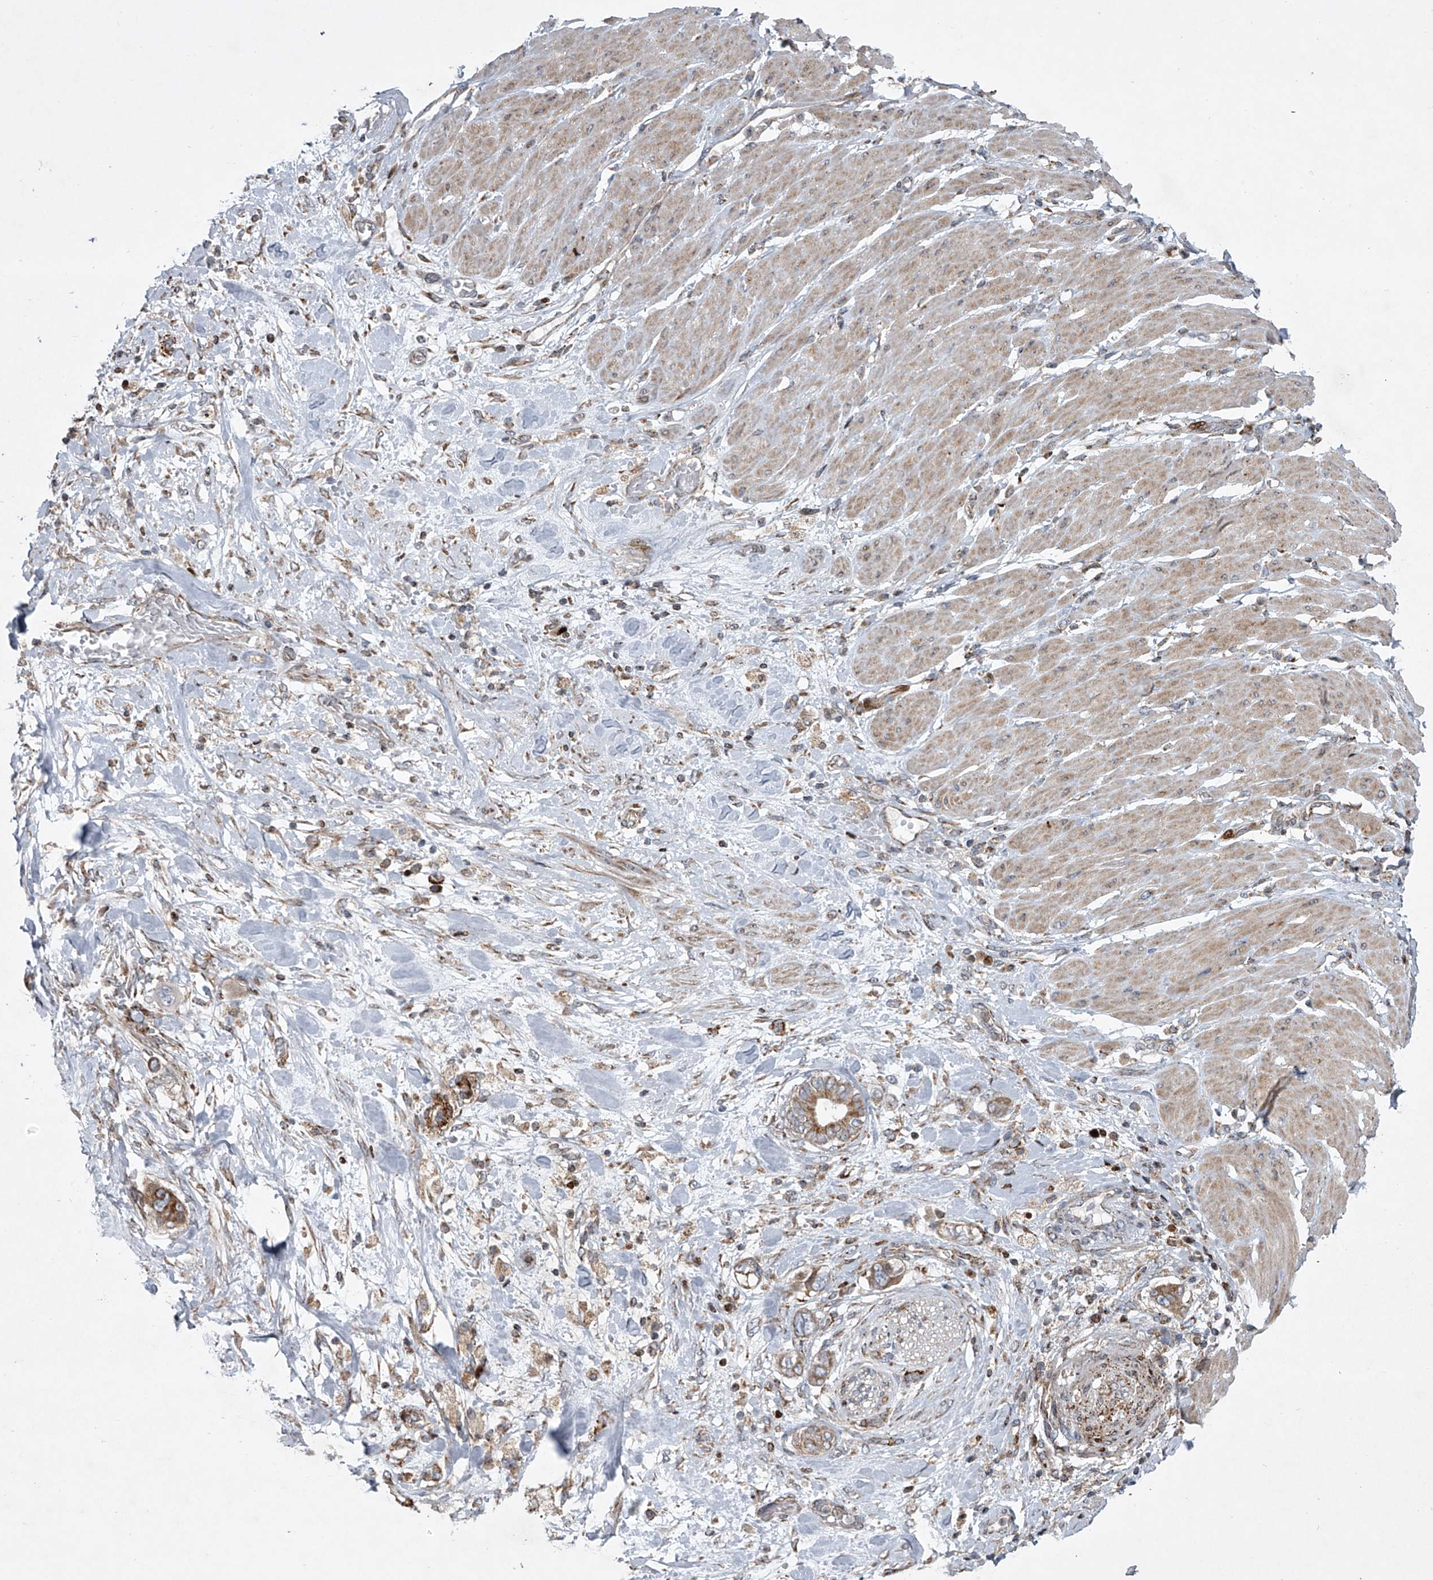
{"staining": {"intensity": "moderate", "quantity": ">75%", "location": "cytoplasmic/membranous"}, "tissue": "pancreatic cancer", "cell_type": "Tumor cells", "image_type": "cancer", "snomed": [{"axis": "morphology", "description": "Adenocarcinoma, NOS"}, {"axis": "topography", "description": "Pancreas"}], "caption": "IHC micrograph of neoplastic tissue: human pancreatic cancer (adenocarcinoma) stained using immunohistochemistry reveals medium levels of moderate protein expression localized specifically in the cytoplasmic/membranous of tumor cells, appearing as a cytoplasmic/membranous brown color.", "gene": "STRADA", "patient": {"sex": "male", "age": 68}}